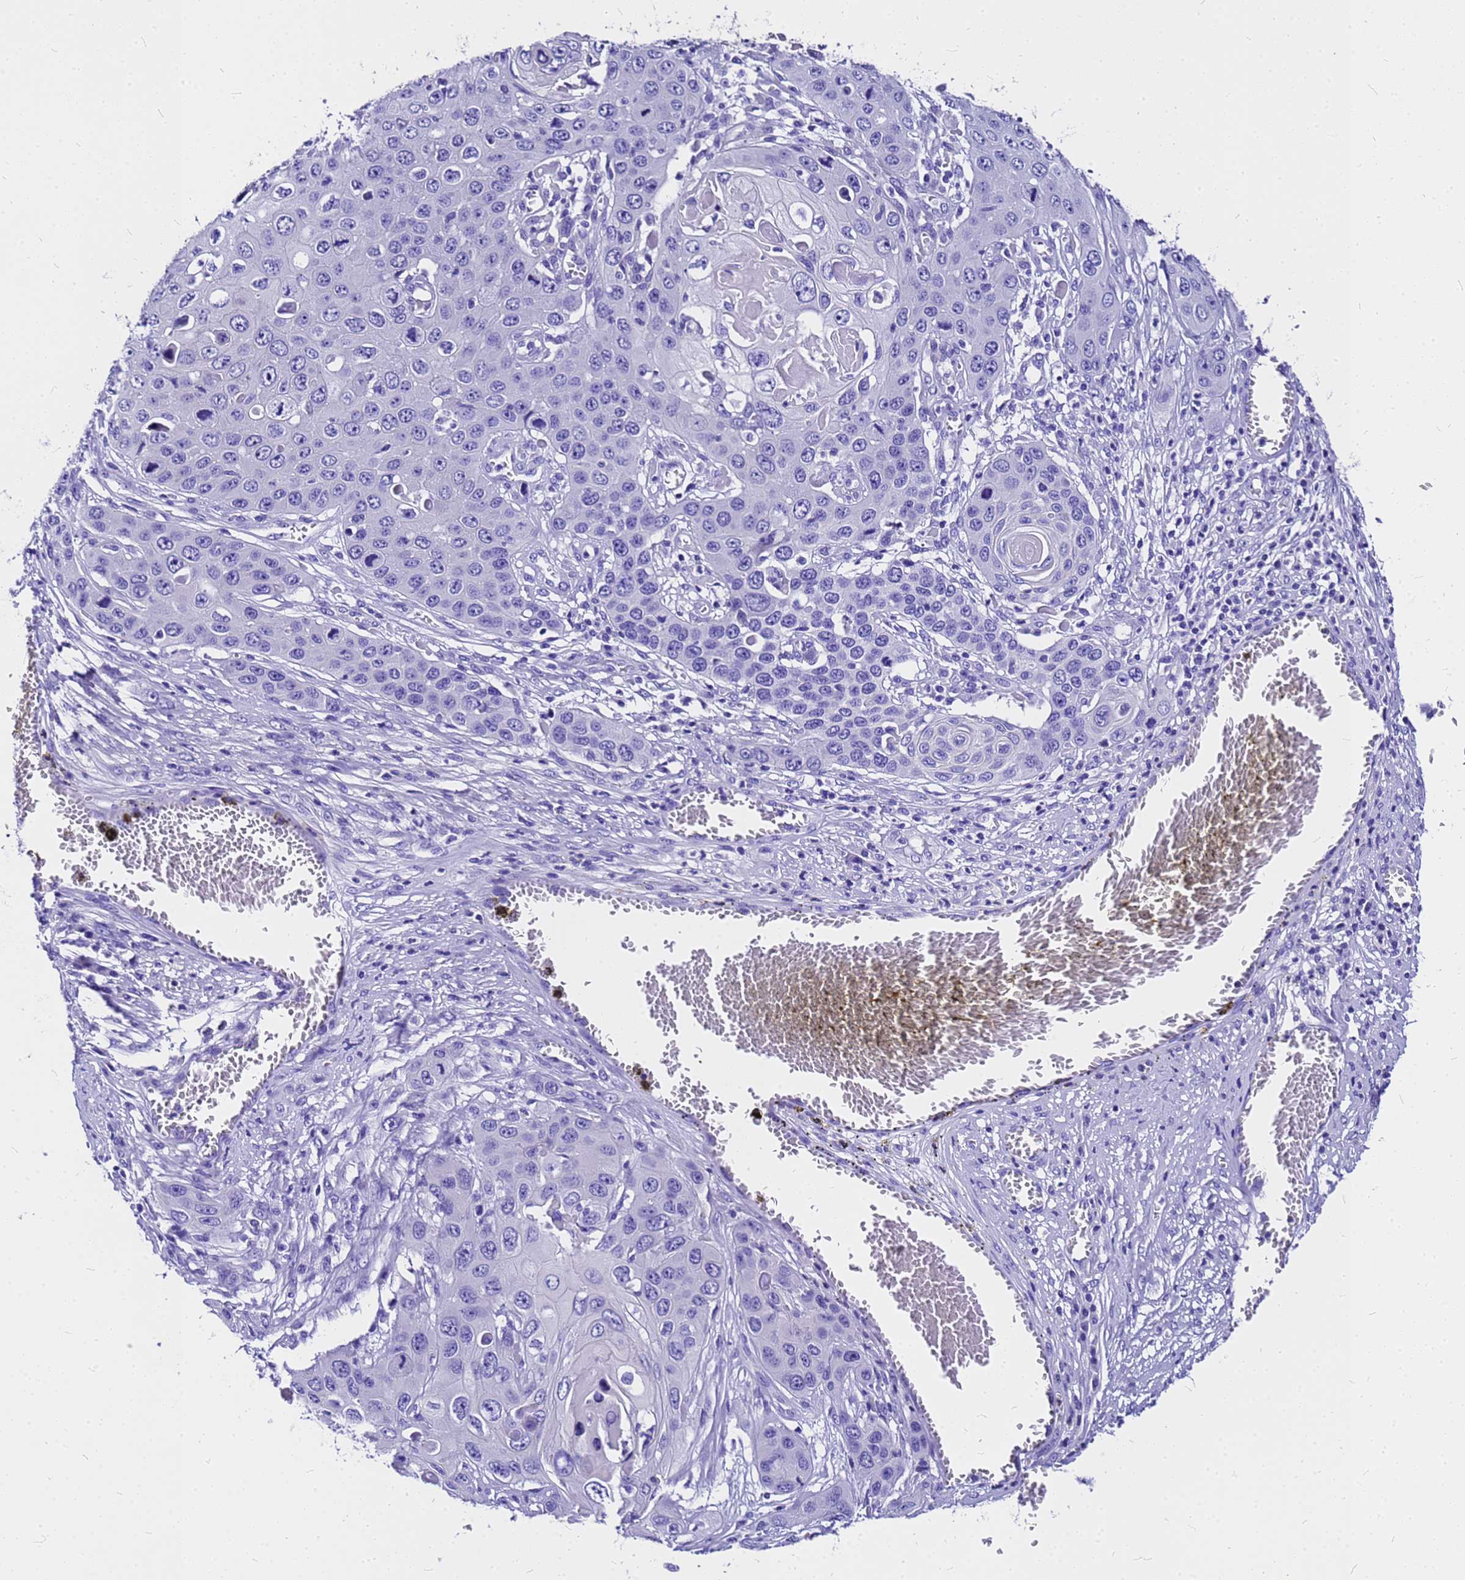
{"staining": {"intensity": "negative", "quantity": "none", "location": "none"}, "tissue": "skin cancer", "cell_type": "Tumor cells", "image_type": "cancer", "snomed": [{"axis": "morphology", "description": "Squamous cell carcinoma, NOS"}, {"axis": "topography", "description": "Skin"}], "caption": "Tumor cells show no significant positivity in skin squamous cell carcinoma. (DAB IHC, high magnification).", "gene": "HERC4", "patient": {"sex": "male", "age": 55}}